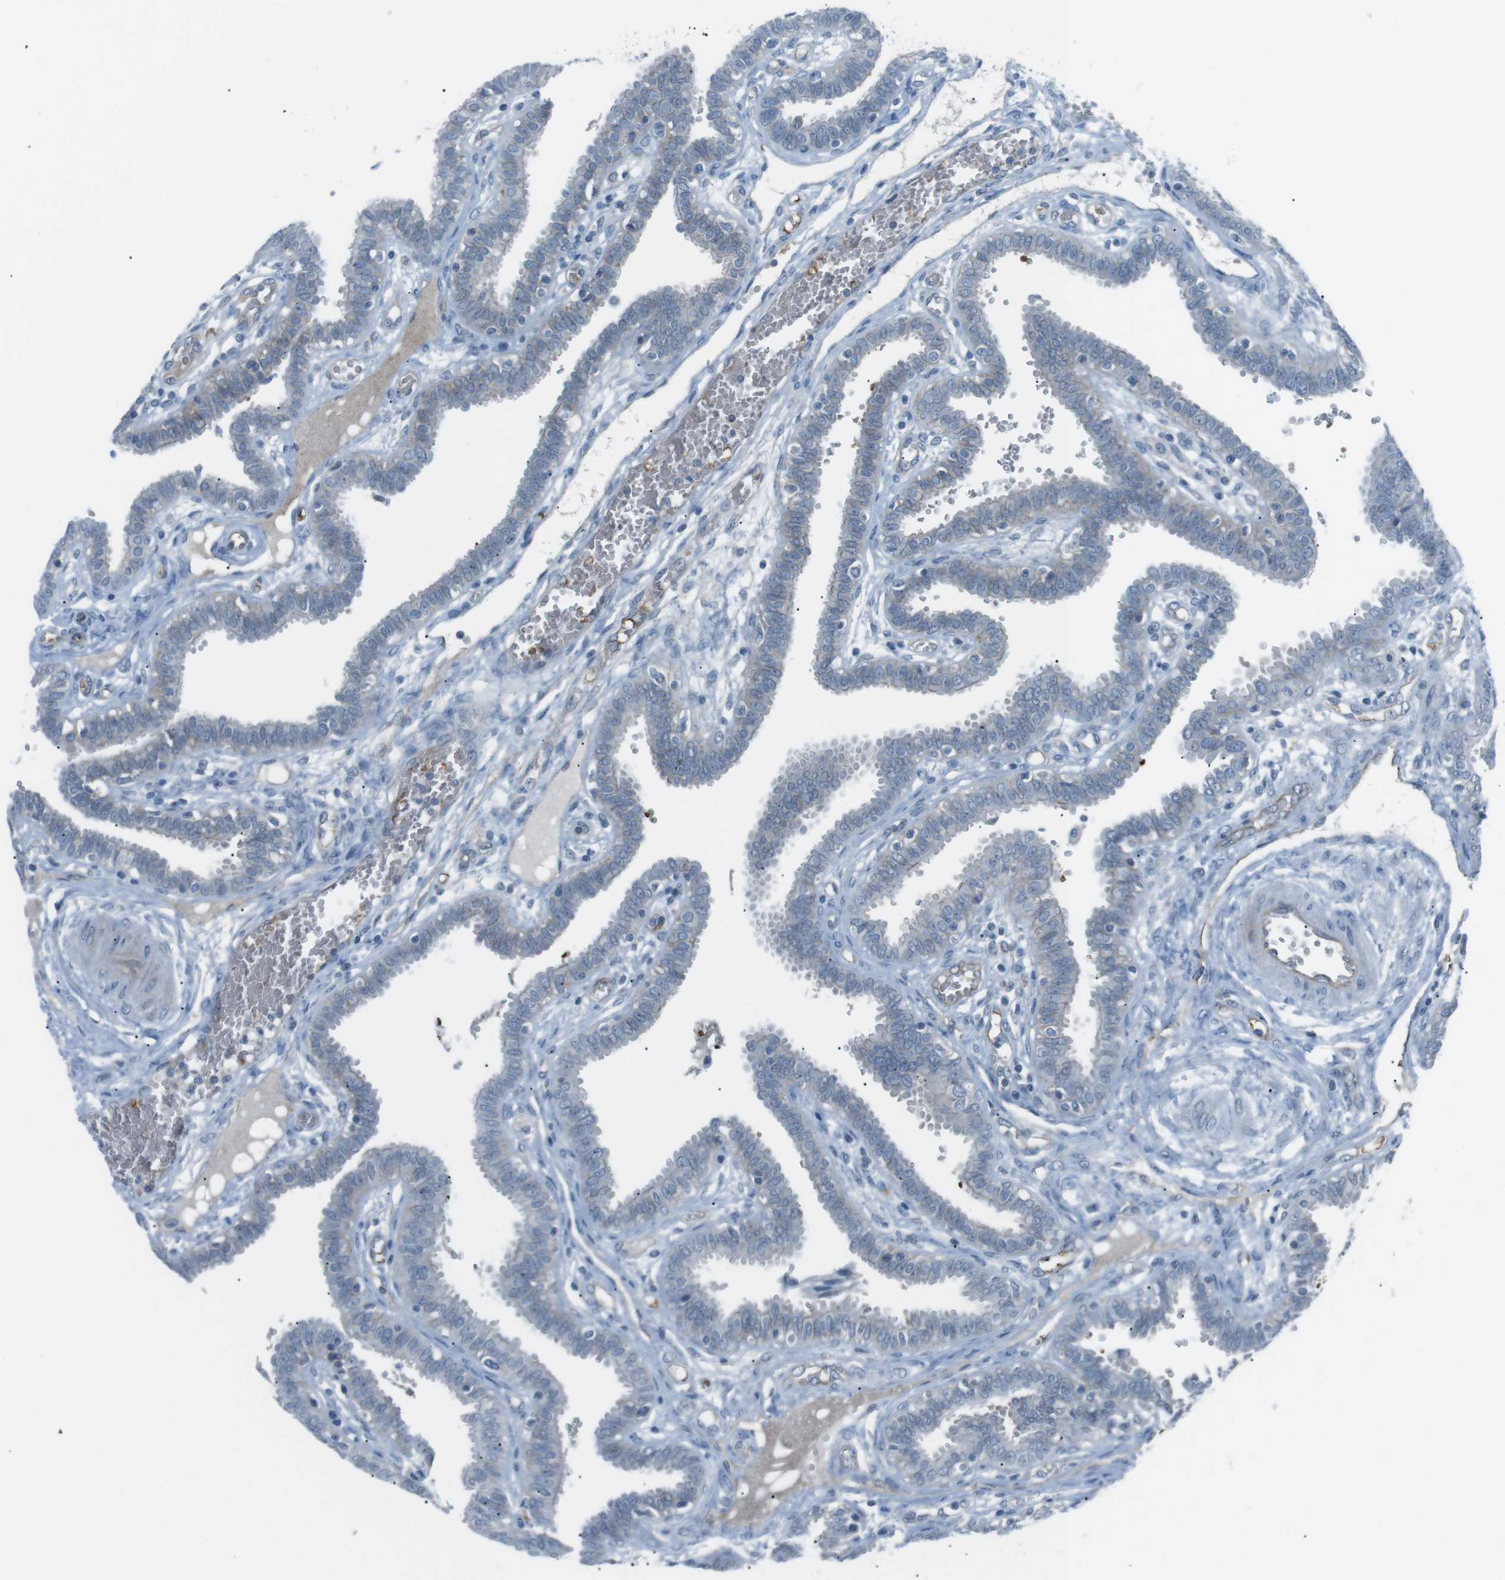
{"staining": {"intensity": "negative", "quantity": "none", "location": "none"}, "tissue": "fallopian tube", "cell_type": "Glandular cells", "image_type": "normal", "snomed": [{"axis": "morphology", "description": "Normal tissue, NOS"}, {"axis": "topography", "description": "Fallopian tube"}], "caption": "The photomicrograph reveals no significant expression in glandular cells of fallopian tube. (DAB IHC visualized using brightfield microscopy, high magnification).", "gene": "SPTA1", "patient": {"sex": "female", "age": 32}}